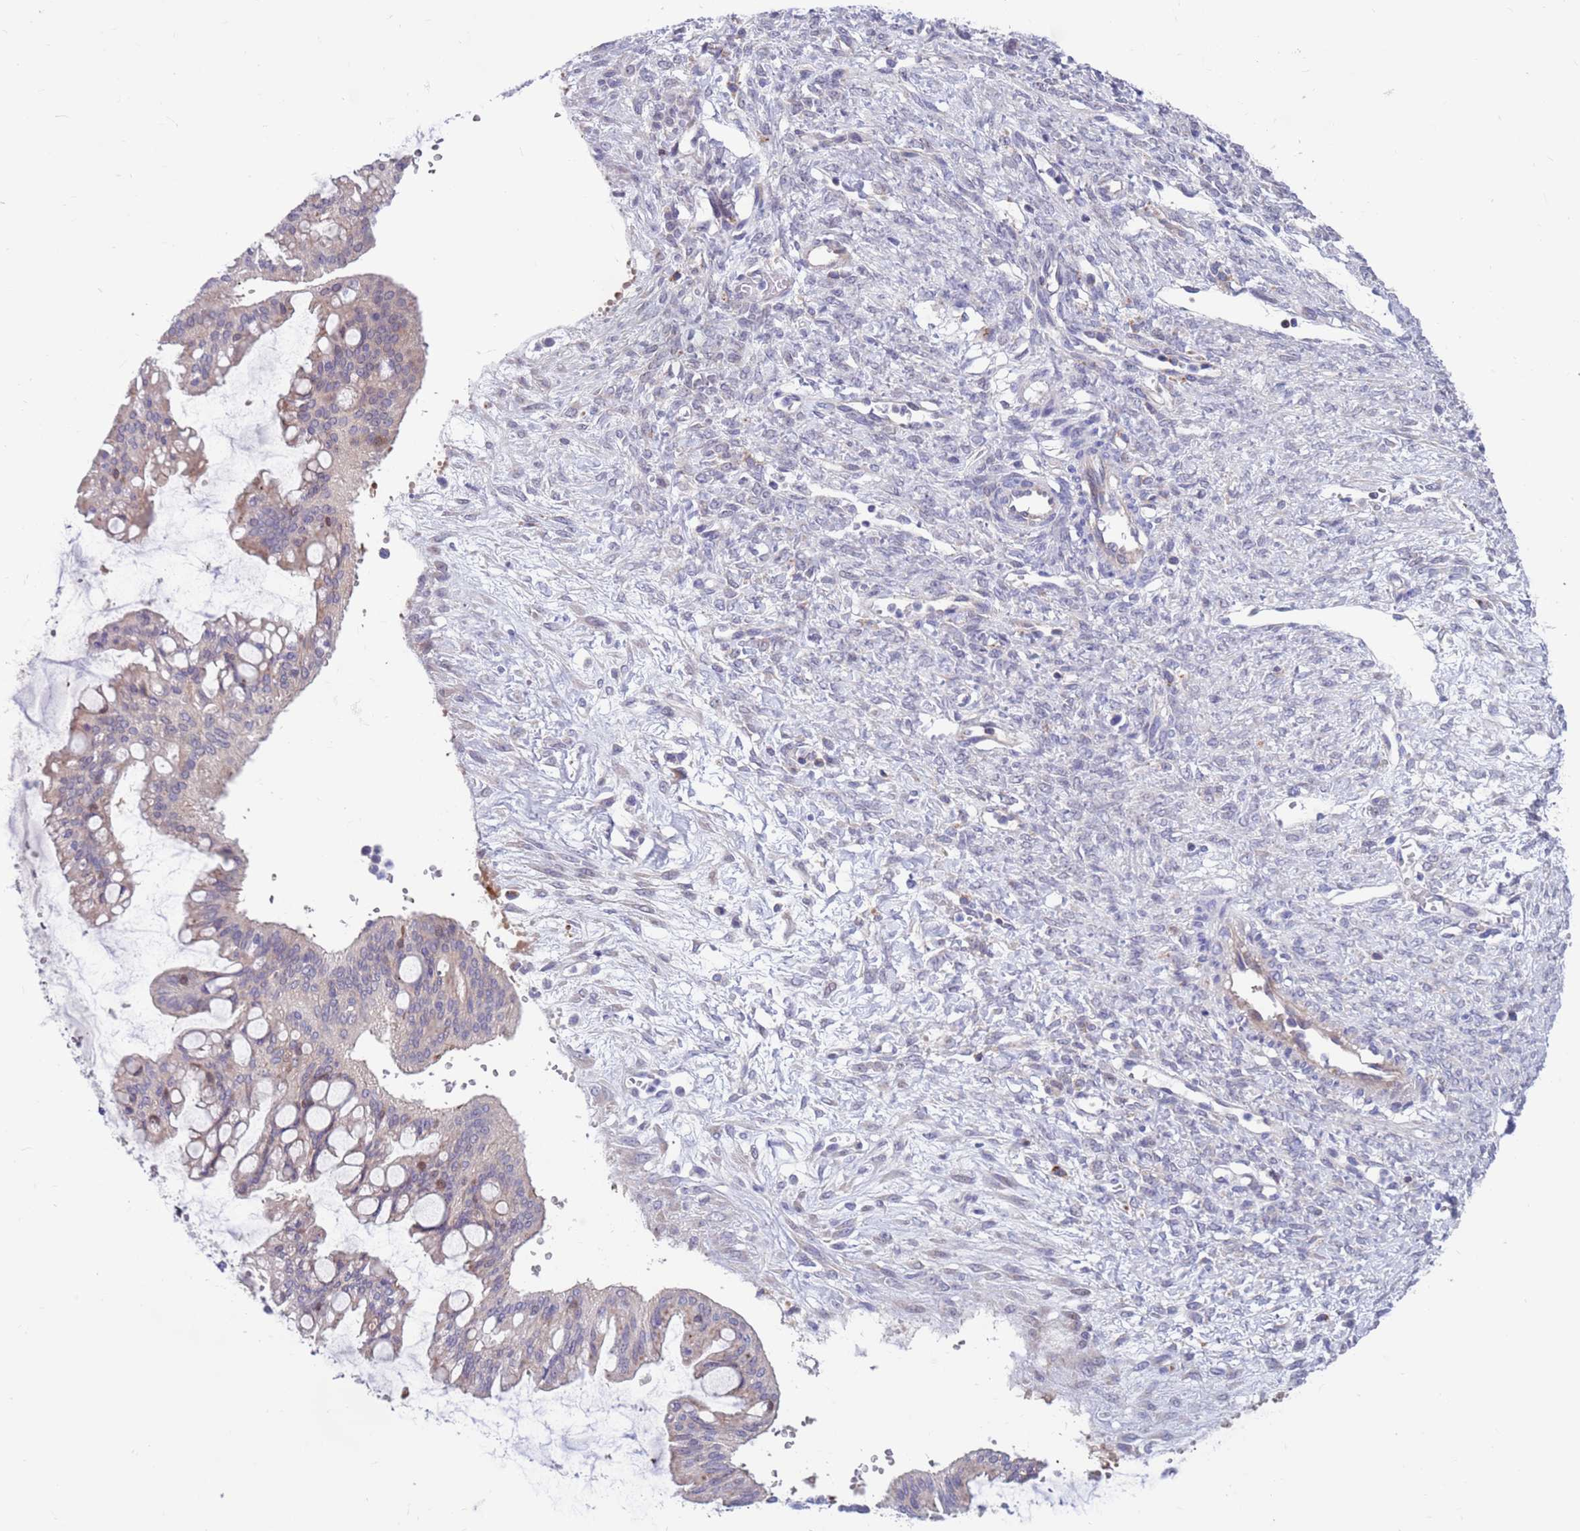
{"staining": {"intensity": "moderate", "quantity": "<25%", "location": "cytoplasmic/membranous"}, "tissue": "ovarian cancer", "cell_type": "Tumor cells", "image_type": "cancer", "snomed": [{"axis": "morphology", "description": "Cystadenocarcinoma, mucinous, NOS"}, {"axis": "topography", "description": "Ovary"}], "caption": "Tumor cells exhibit moderate cytoplasmic/membranous positivity in about <25% of cells in ovarian mucinous cystadenocarcinoma.", "gene": "KLHL29", "patient": {"sex": "female", "age": 73}}